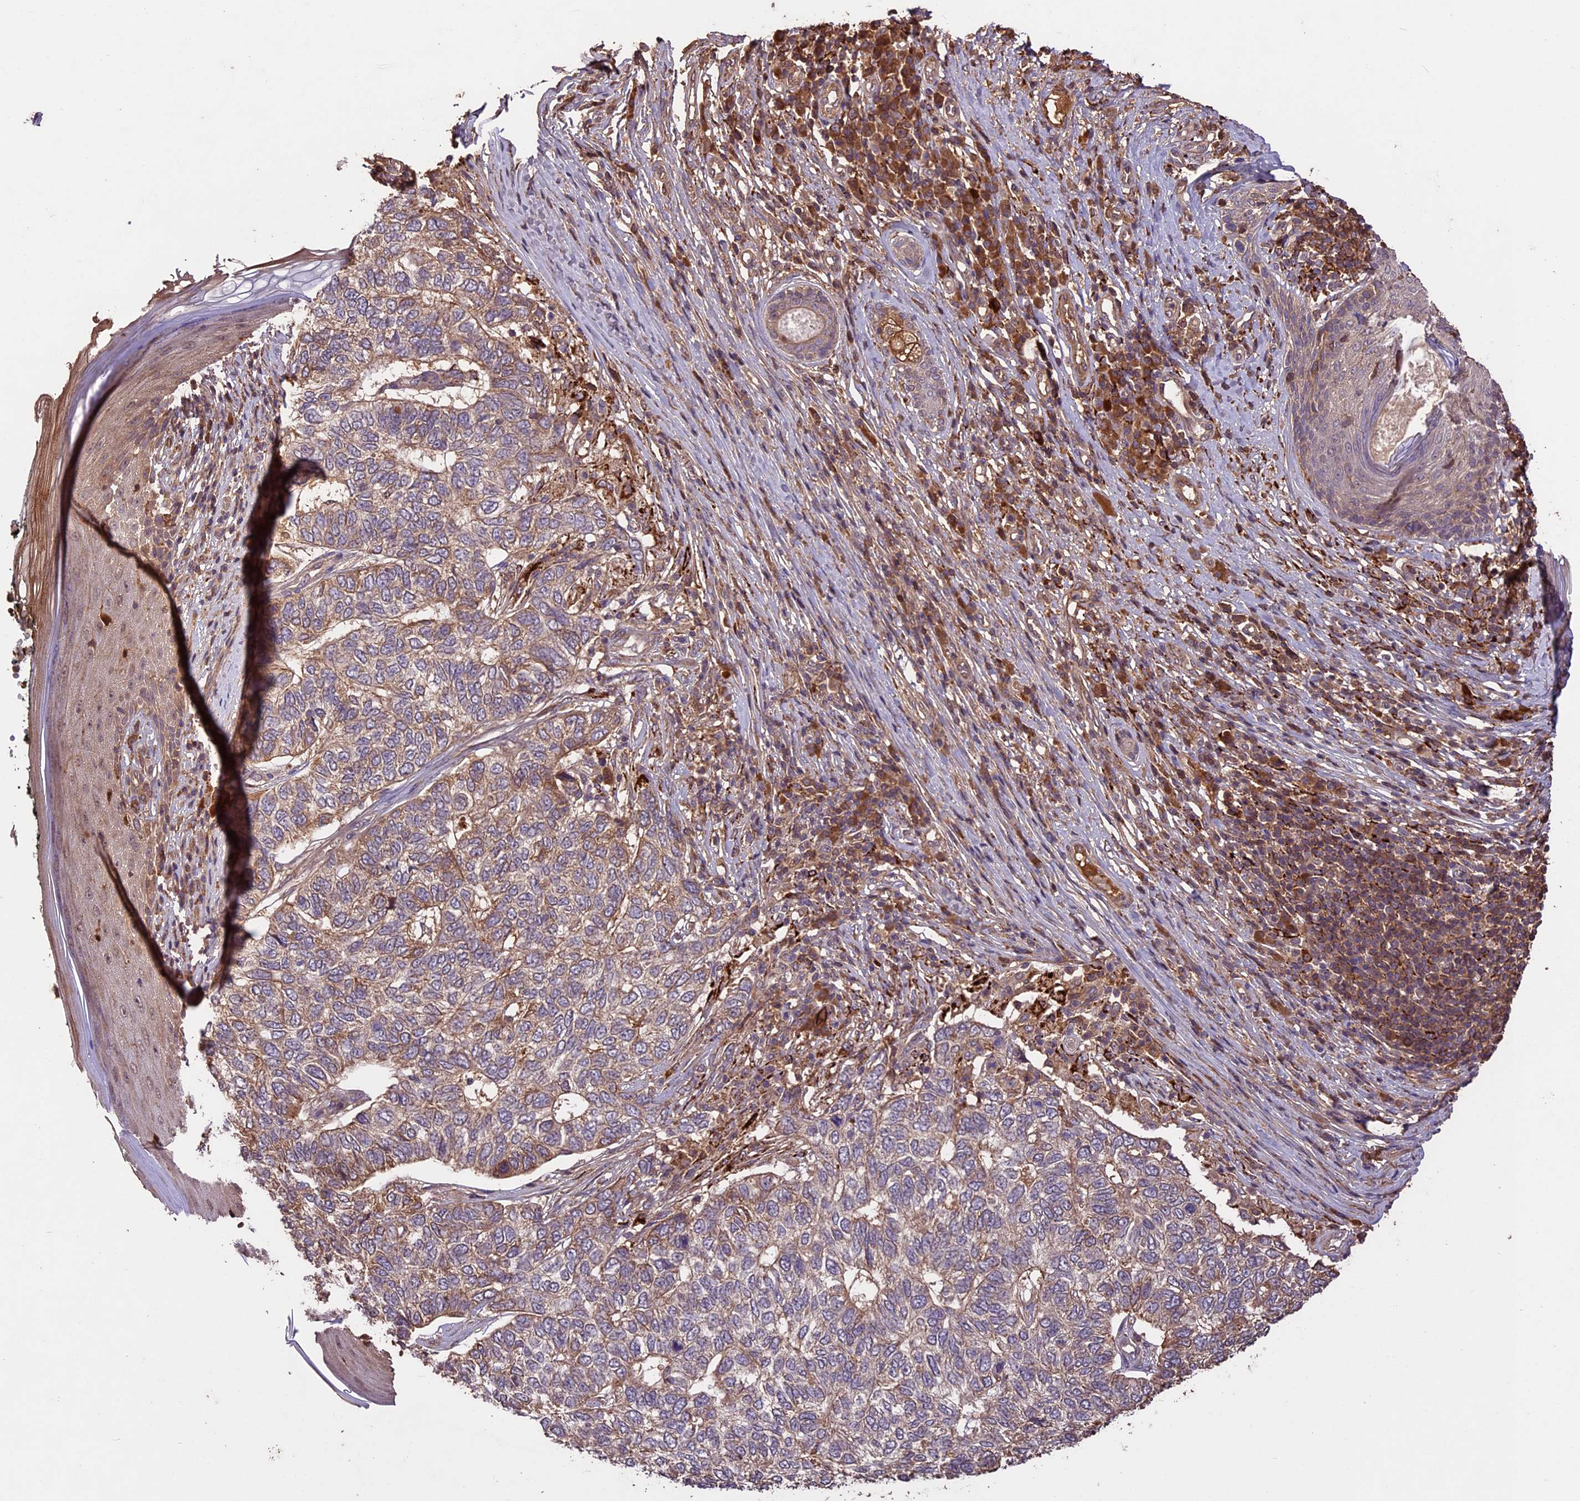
{"staining": {"intensity": "weak", "quantity": "25%-75%", "location": "cytoplasmic/membranous"}, "tissue": "skin cancer", "cell_type": "Tumor cells", "image_type": "cancer", "snomed": [{"axis": "morphology", "description": "Basal cell carcinoma"}, {"axis": "topography", "description": "Skin"}], "caption": "Tumor cells demonstrate weak cytoplasmic/membranous positivity in approximately 25%-75% of cells in basal cell carcinoma (skin).", "gene": "CRLF1", "patient": {"sex": "female", "age": 65}}